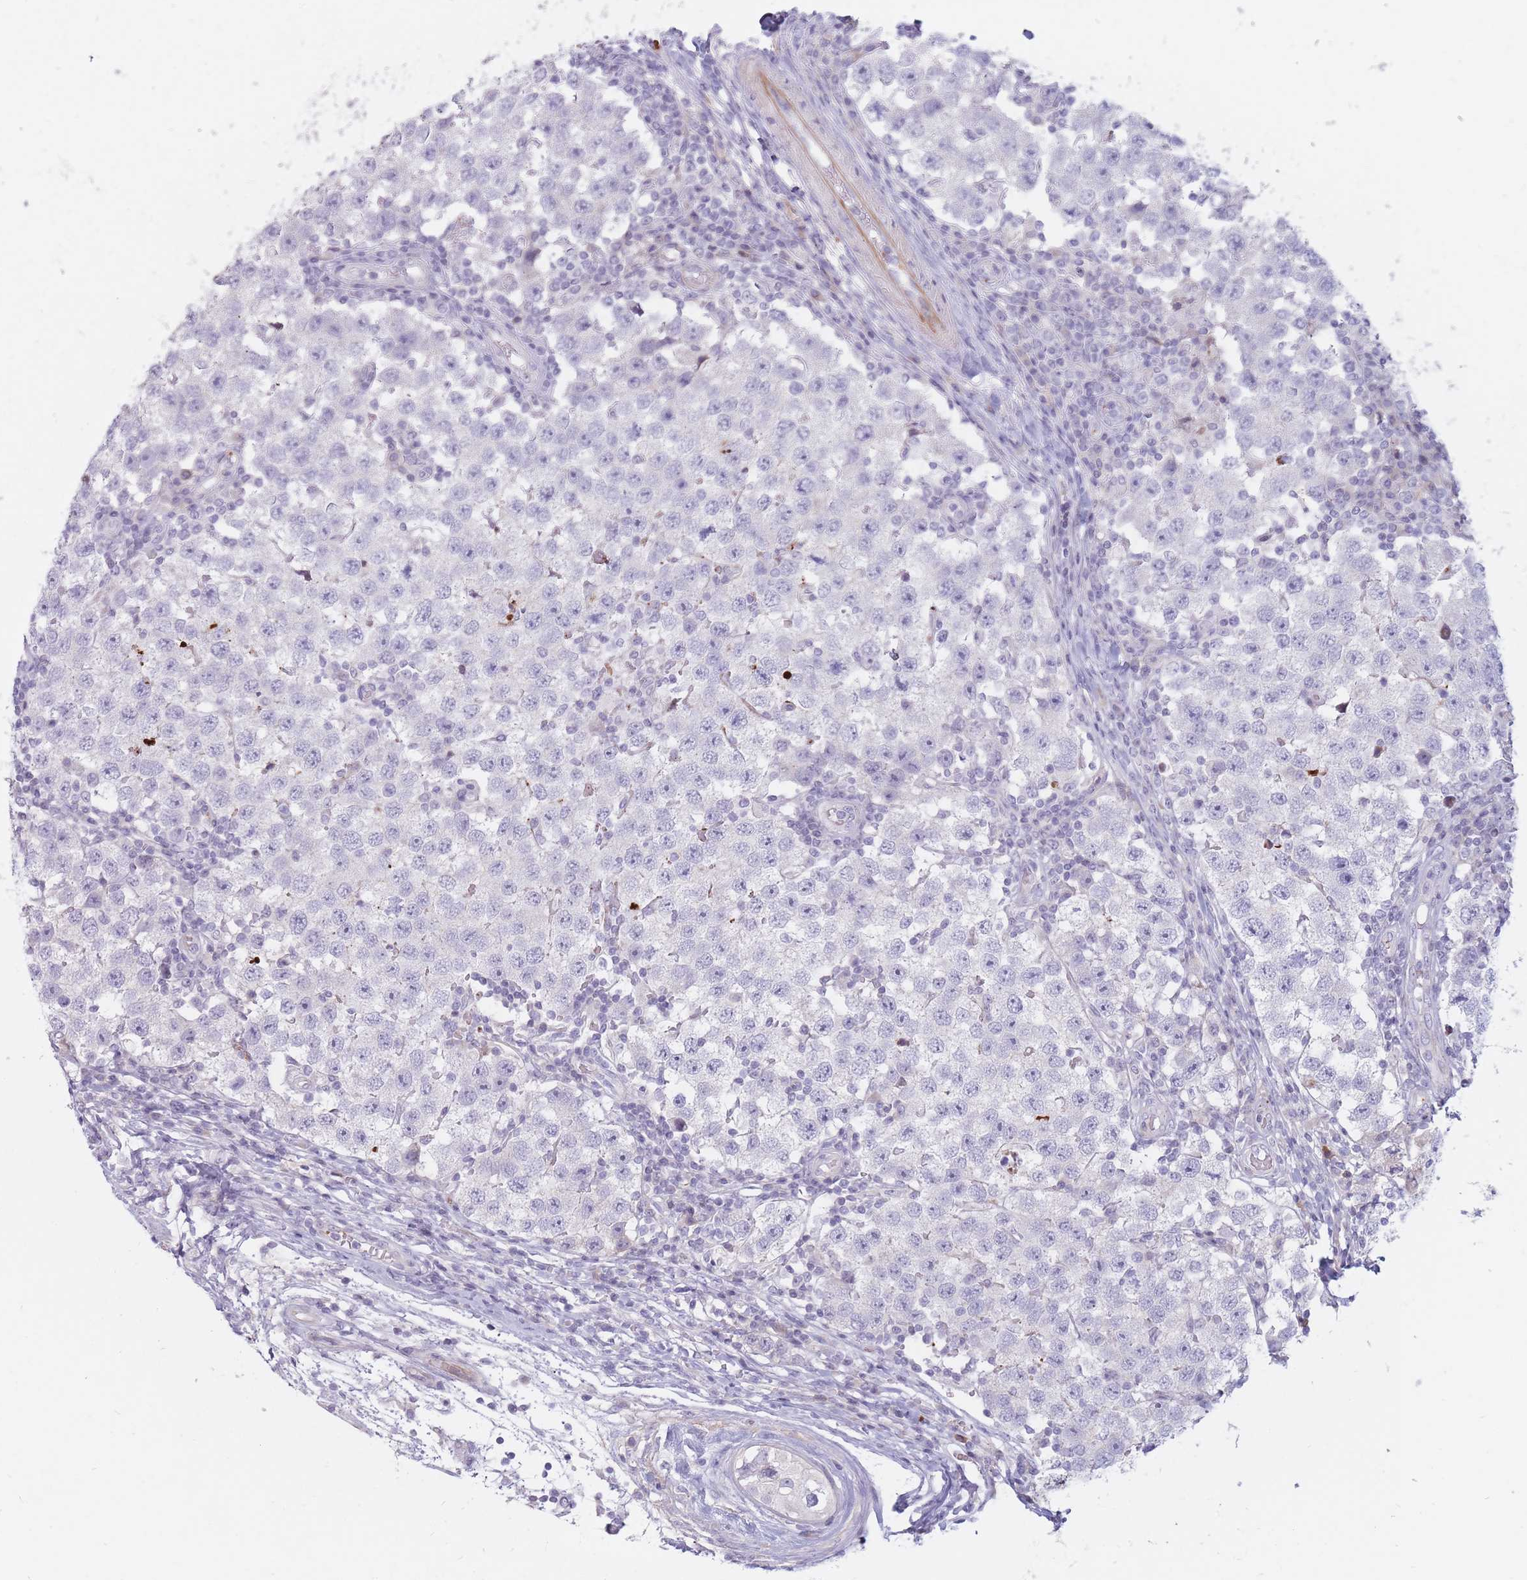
{"staining": {"intensity": "negative", "quantity": "none", "location": "none"}, "tissue": "testis cancer", "cell_type": "Tumor cells", "image_type": "cancer", "snomed": [{"axis": "morphology", "description": "Seminoma, NOS"}, {"axis": "topography", "description": "Testis"}], "caption": "Immunohistochemistry (IHC) micrograph of human testis cancer stained for a protein (brown), which demonstrates no staining in tumor cells.", "gene": "PTGDR", "patient": {"sex": "male", "age": 34}}